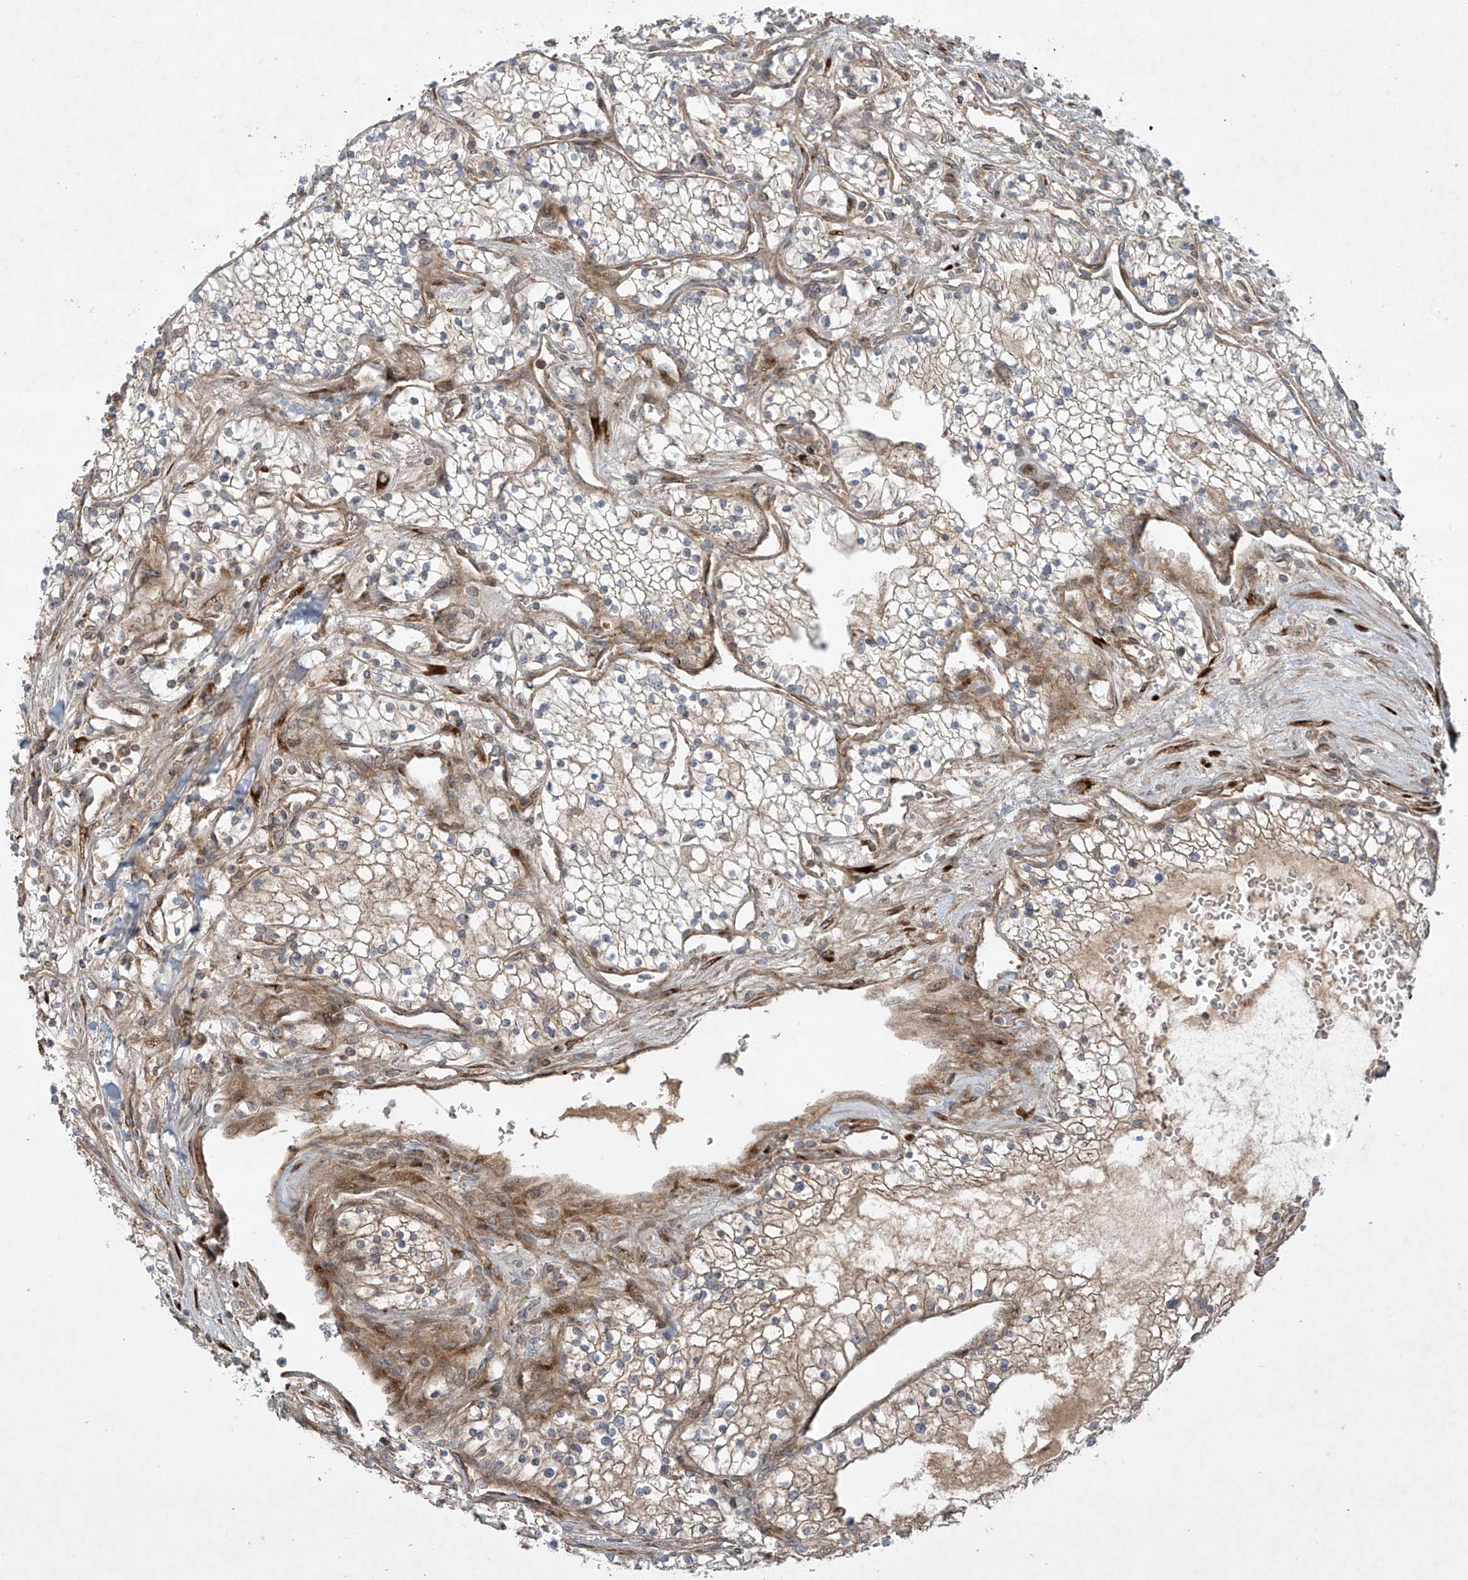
{"staining": {"intensity": "weak", "quantity": "25%-75%", "location": "cytoplasmic/membranous"}, "tissue": "renal cancer", "cell_type": "Tumor cells", "image_type": "cancer", "snomed": [{"axis": "morphology", "description": "Normal tissue, NOS"}, {"axis": "morphology", "description": "Adenocarcinoma, NOS"}, {"axis": "topography", "description": "Kidney"}], "caption": "Immunohistochemical staining of human renal adenocarcinoma shows low levels of weak cytoplasmic/membranous protein expression in about 25%-75% of tumor cells. The protein is shown in brown color, while the nuclei are stained blue.", "gene": "DDIT4", "patient": {"sex": "male", "age": 68}}